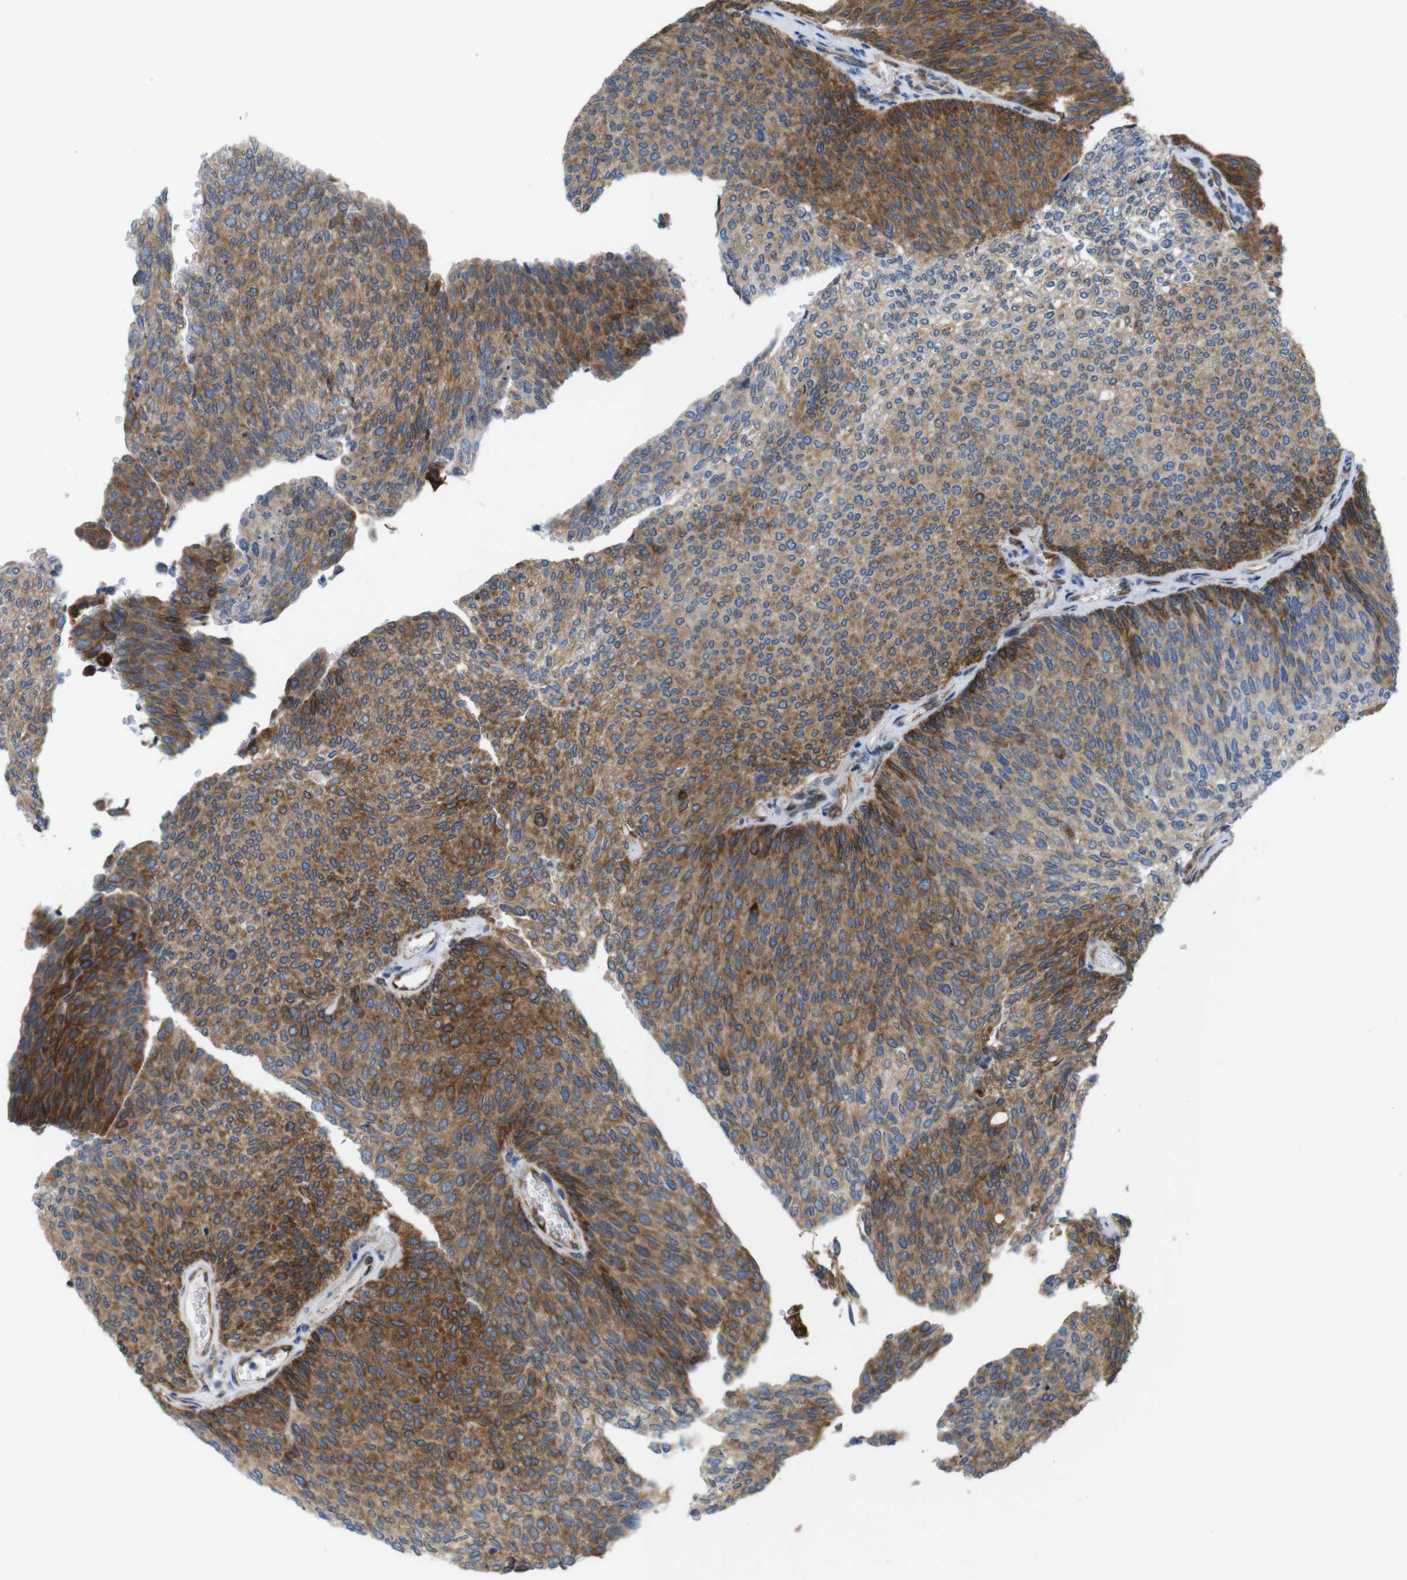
{"staining": {"intensity": "moderate", "quantity": ">75%", "location": "cytoplasmic/membranous"}, "tissue": "urothelial cancer", "cell_type": "Tumor cells", "image_type": "cancer", "snomed": [{"axis": "morphology", "description": "Urothelial carcinoma, Low grade"}, {"axis": "topography", "description": "Urinary bladder"}], "caption": "An image of low-grade urothelial carcinoma stained for a protein displays moderate cytoplasmic/membranous brown staining in tumor cells.", "gene": "HACD3", "patient": {"sex": "female", "age": 79}}